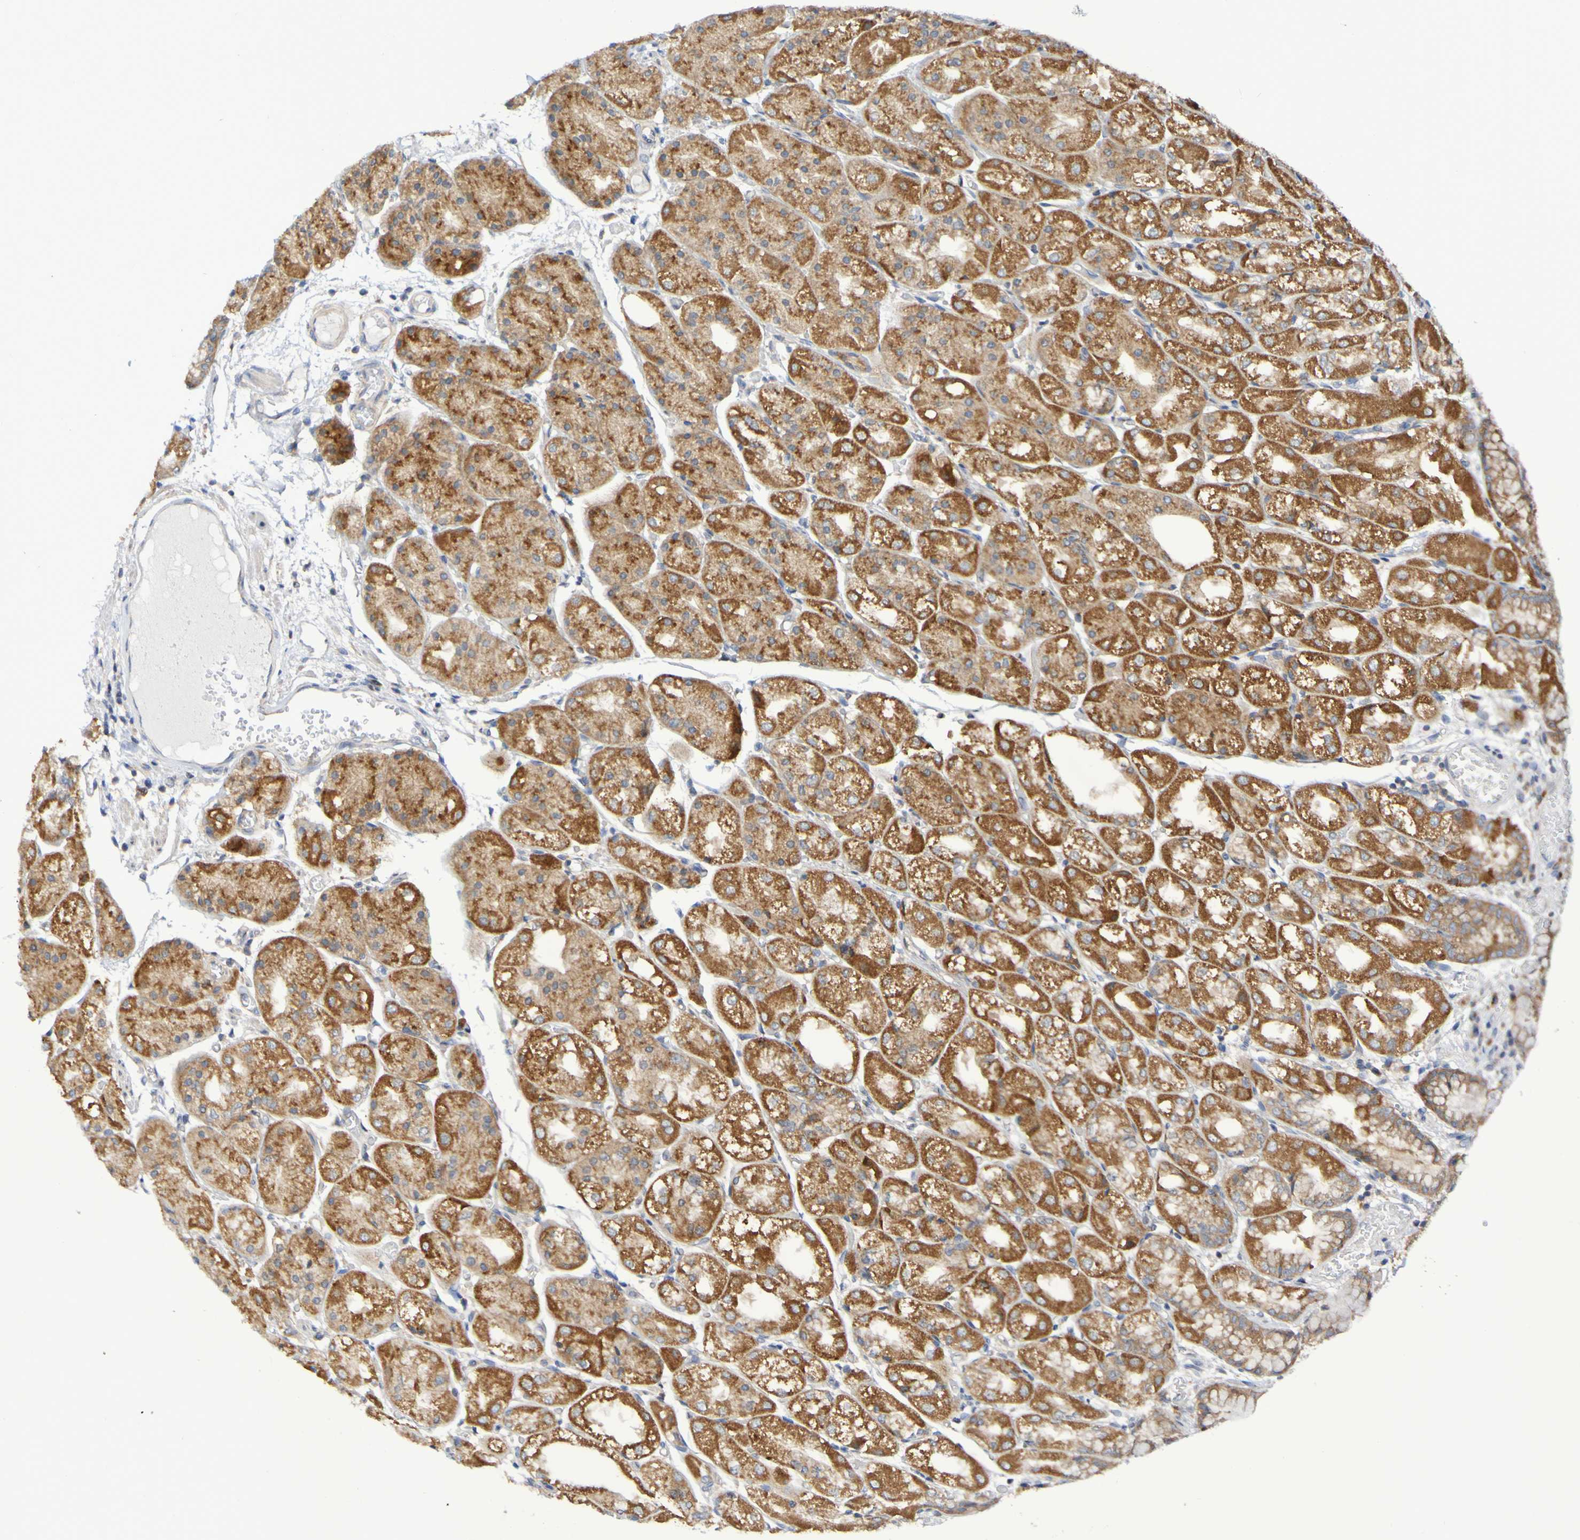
{"staining": {"intensity": "strong", "quantity": ">75%", "location": "cytoplasmic/membranous"}, "tissue": "stomach", "cell_type": "Glandular cells", "image_type": "normal", "snomed": [{"axis": "morphology", "description": "Normal tissue, NOS"}, {"axis": "topography", "description": "Stomach, upper"}], "caption": "Immunohistochemistry of benign human stomach demonstrates high levels of strong cytoplasmic/membranous staining in about >75% of glandular cells.", "gene": "LMBRD2", "patient": {"sex": "male", "age": 72}}